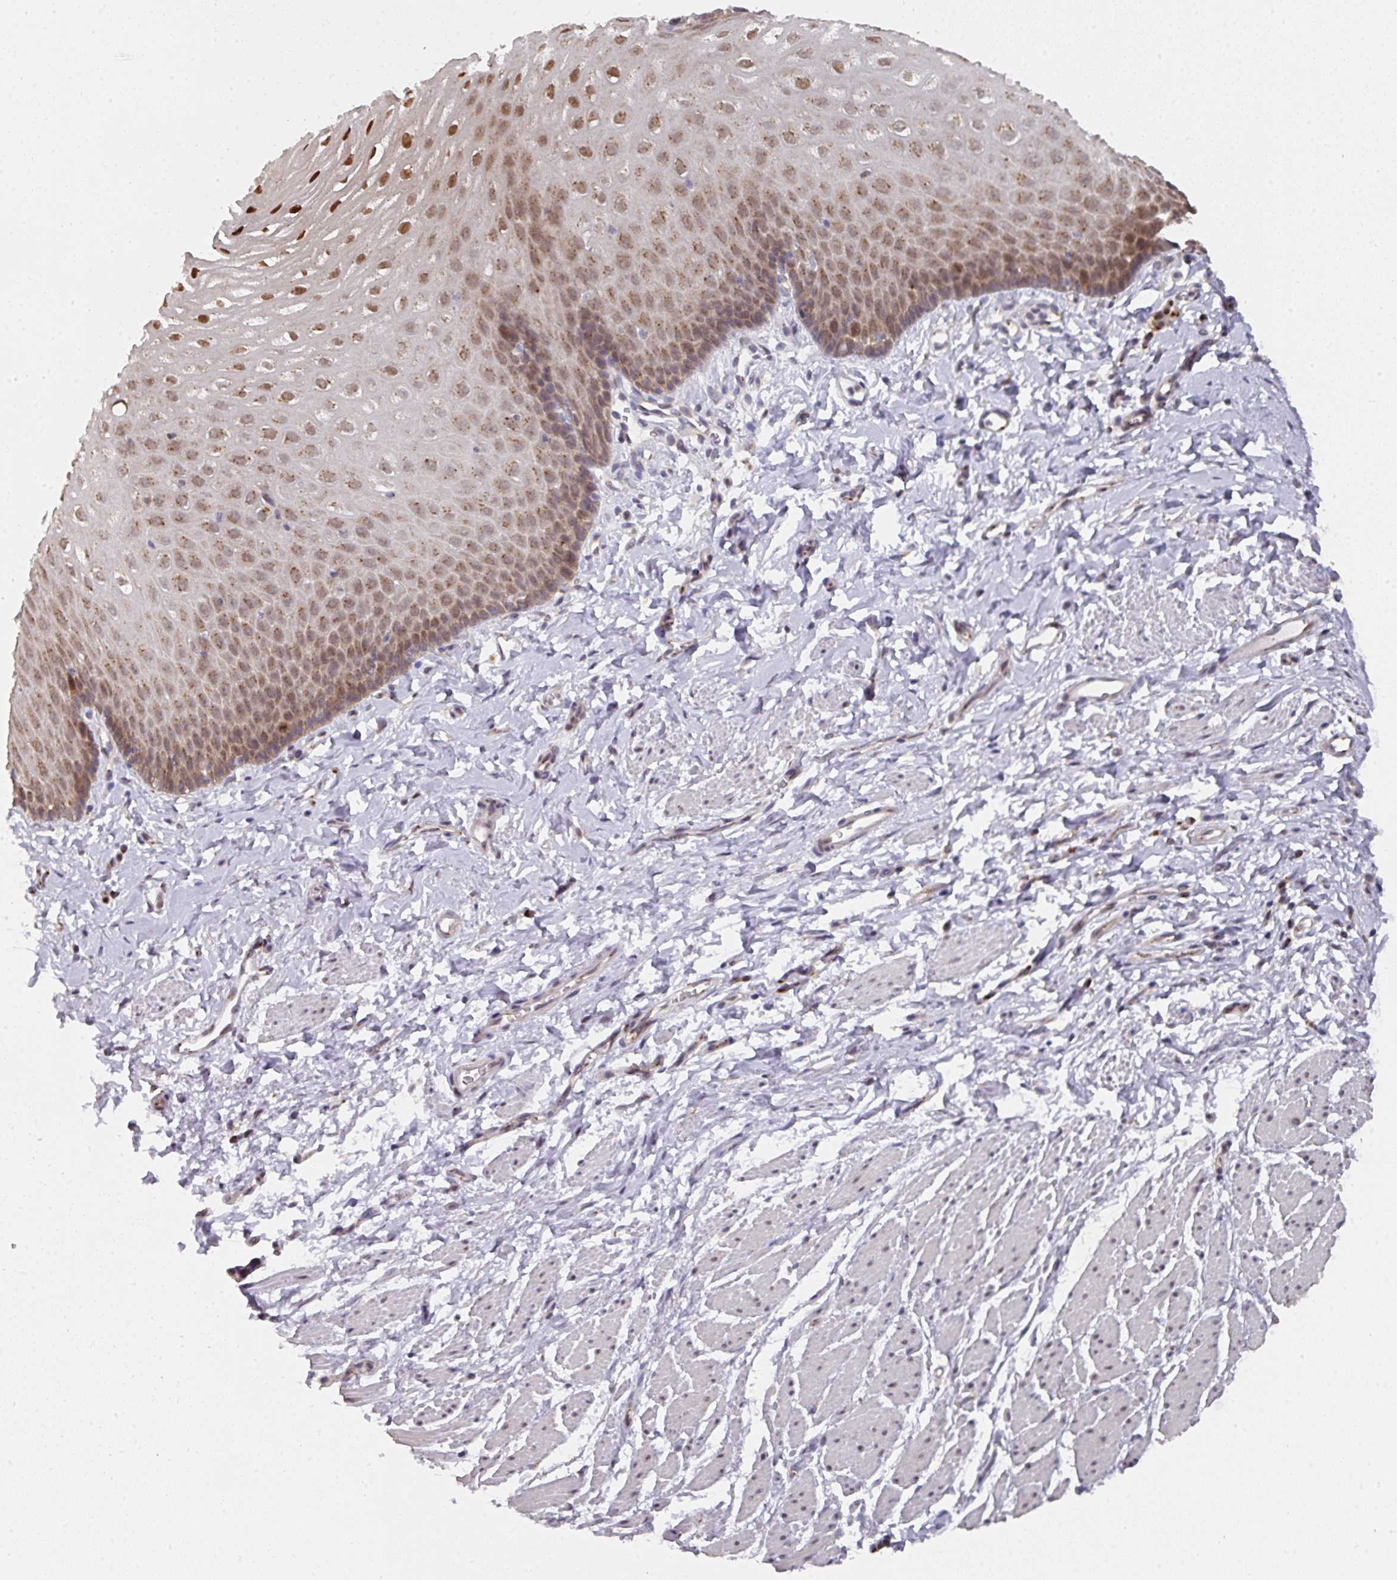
{"staining": {"intensity": "moderate", "quantity": ">75%", "location": "cytoplasmic/membranous,nuclear"}, "tissue": "esophagus", "cell_type": "Squamous epithelial cells", "image_type": "normal", "snomed": [{"axis": "morphology", "description": "Normal tissue, NOS"}, {"axis": "topography", "description": "Esophagus"}], "caption": "Immunohistochemistry (IHC) micrograph of normal esophagus stained for a protein (brown), which displays medium levels of moderate cytoplasmic/membranous,nuclear positivity in approximately >75% of squamous epithelial cells.", "gene": "C18orf25", "patient": {"sex": "male", "age": 70}}